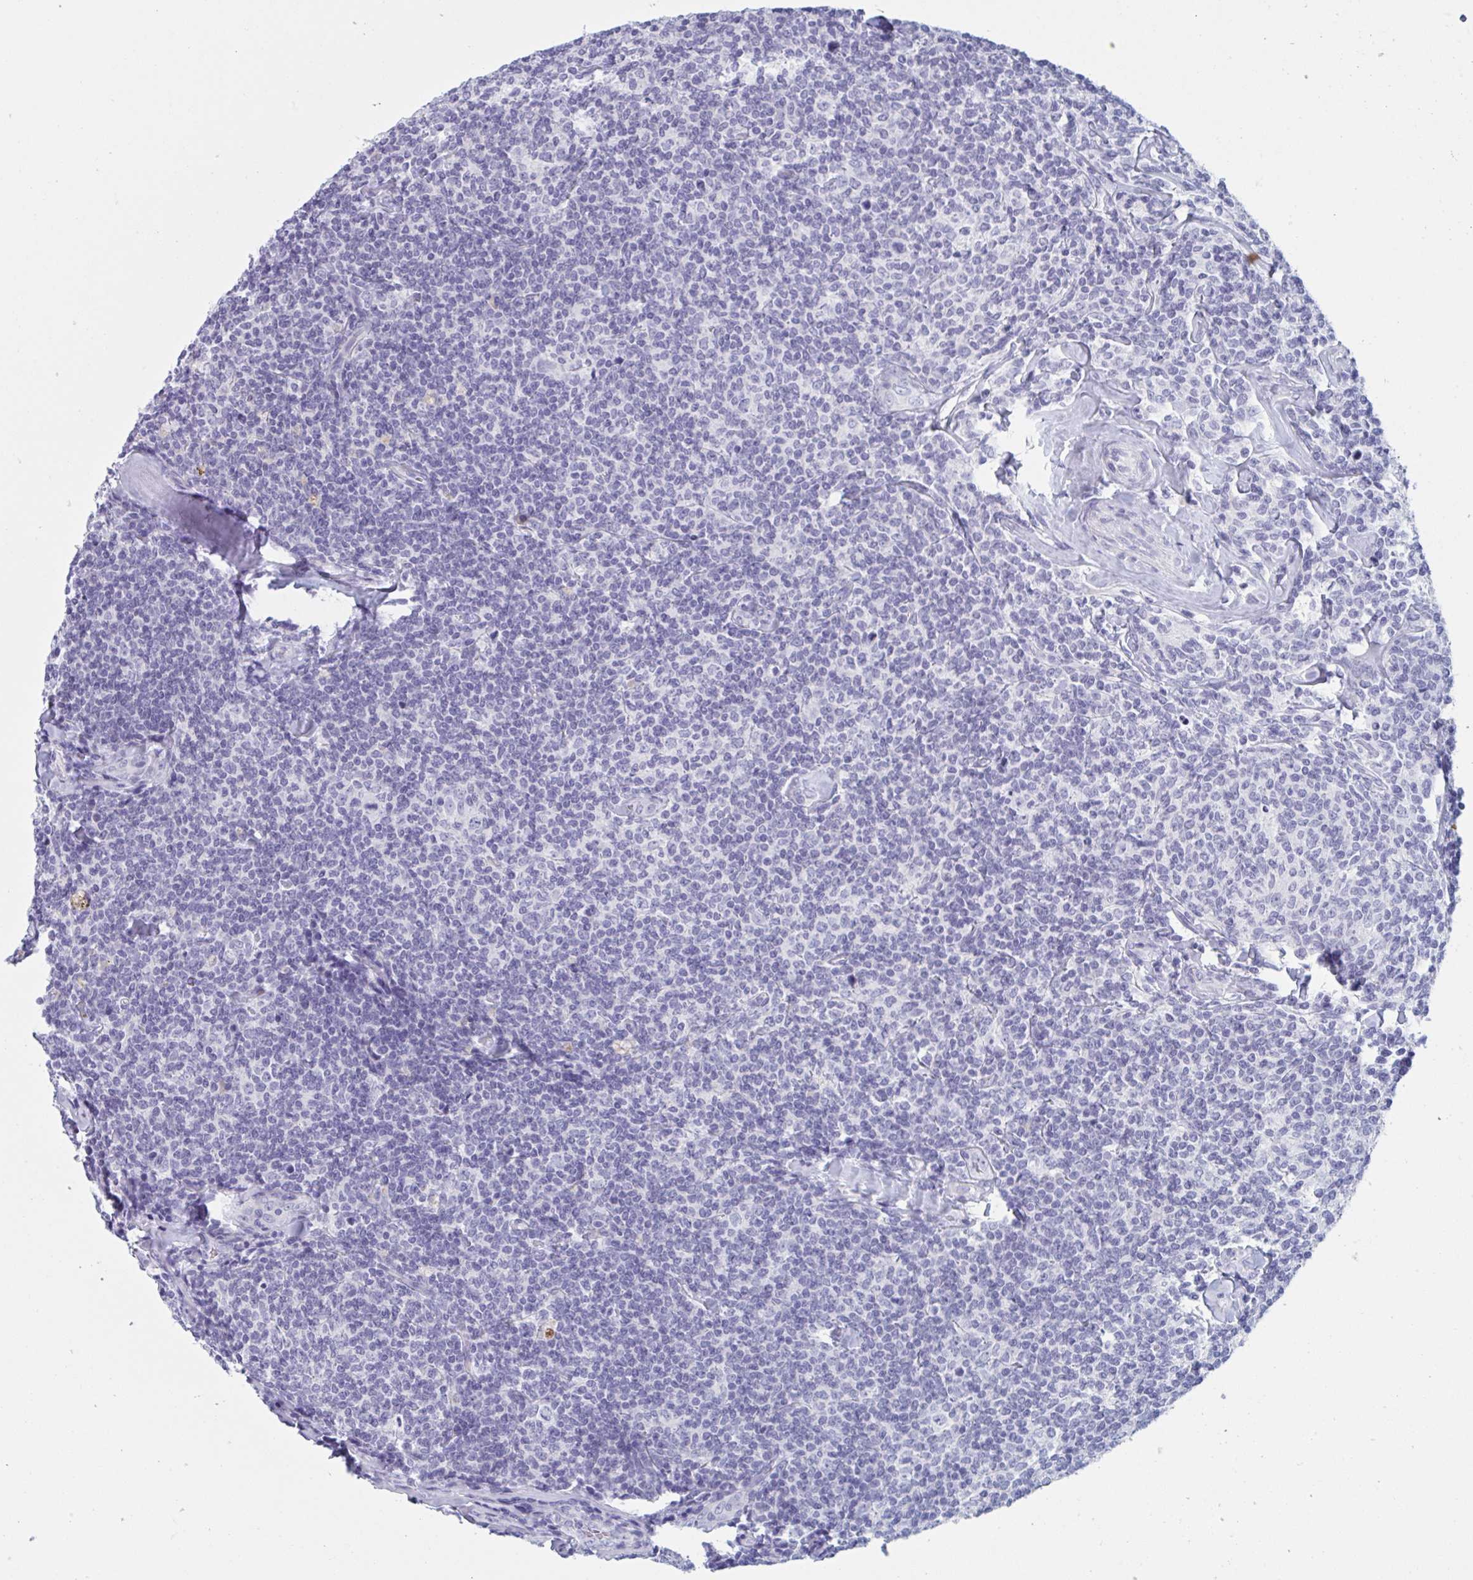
{"staining": {"intensity": "negative", "quantity": "none", "location": "none"}, "tissue": "lymphoma", "cell_type": "Tumor cells", "image_type": "cancer", "snomed": [{"axis": "morphology", "description": "Malignant lymphoma, non-Hodgkin's type, Low grade"}, {"axis": "topography", "description": "Lymph node"}], "caption": "There is no significant expression in tumor cells of lymphoma.", "gene": "HSD11B2", "patient": {"sex": "female", "age": 56}}